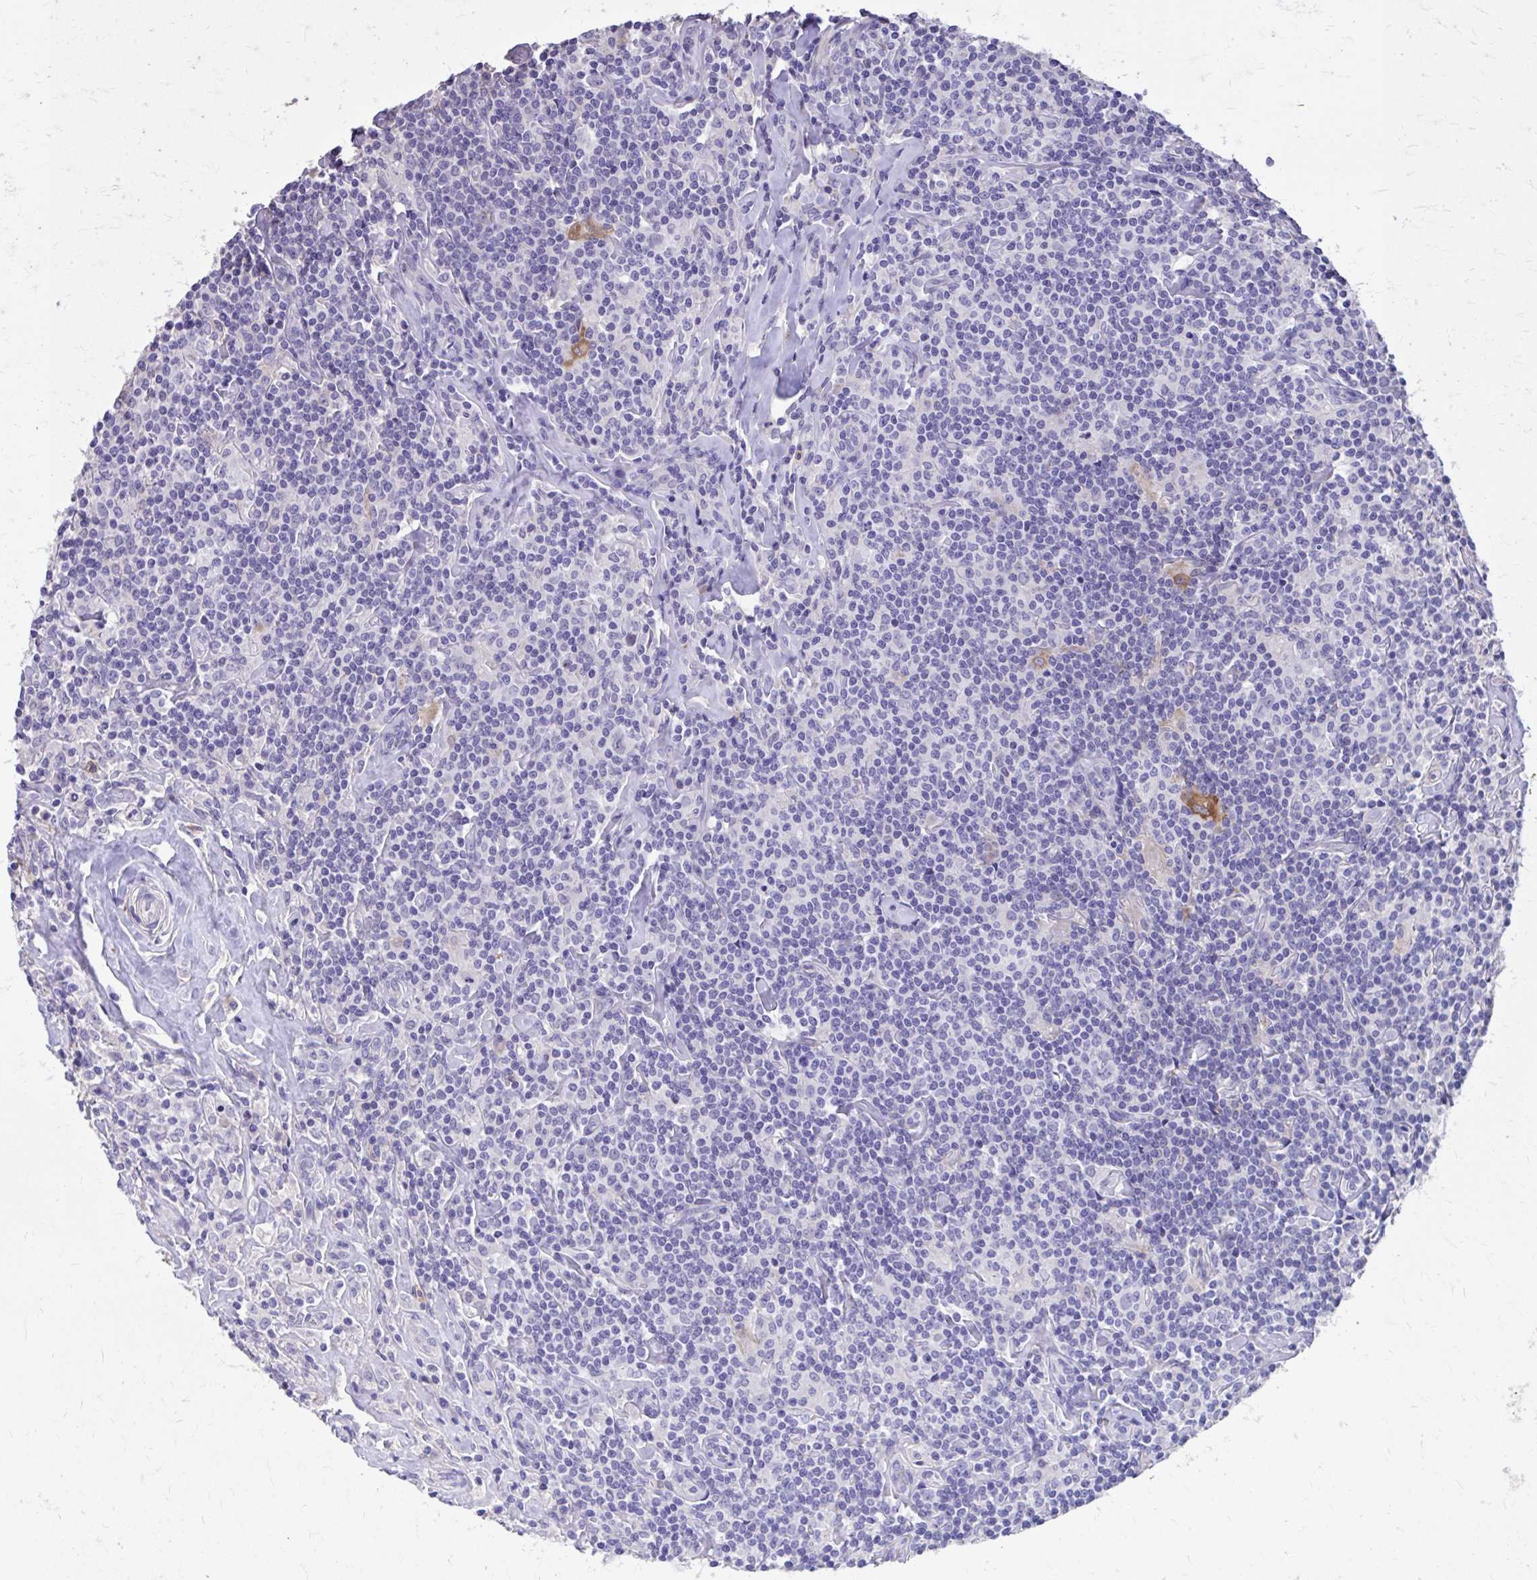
{"staining": {"intensity": "negative", "quantity": "none", "location": "none"}, "tissue": "lymphoma", "cell_type": "Tumor cells", "image_type": "cancer", "snomed": [{"axis": "morphology", "description": "Hodgkin's disease, NOS"}, {"axis": "morphology", "description": "Hodgkin's lymphoma, nodular sclerosis"}, {"axis": "topography", "description": "Lymph node"}], "caption": "This is an IHC micrograph of lymphoma. There is no staining in tumor cells.", "gene": "EPB41L1", "patient": {"sex": "female", "age": 10}}